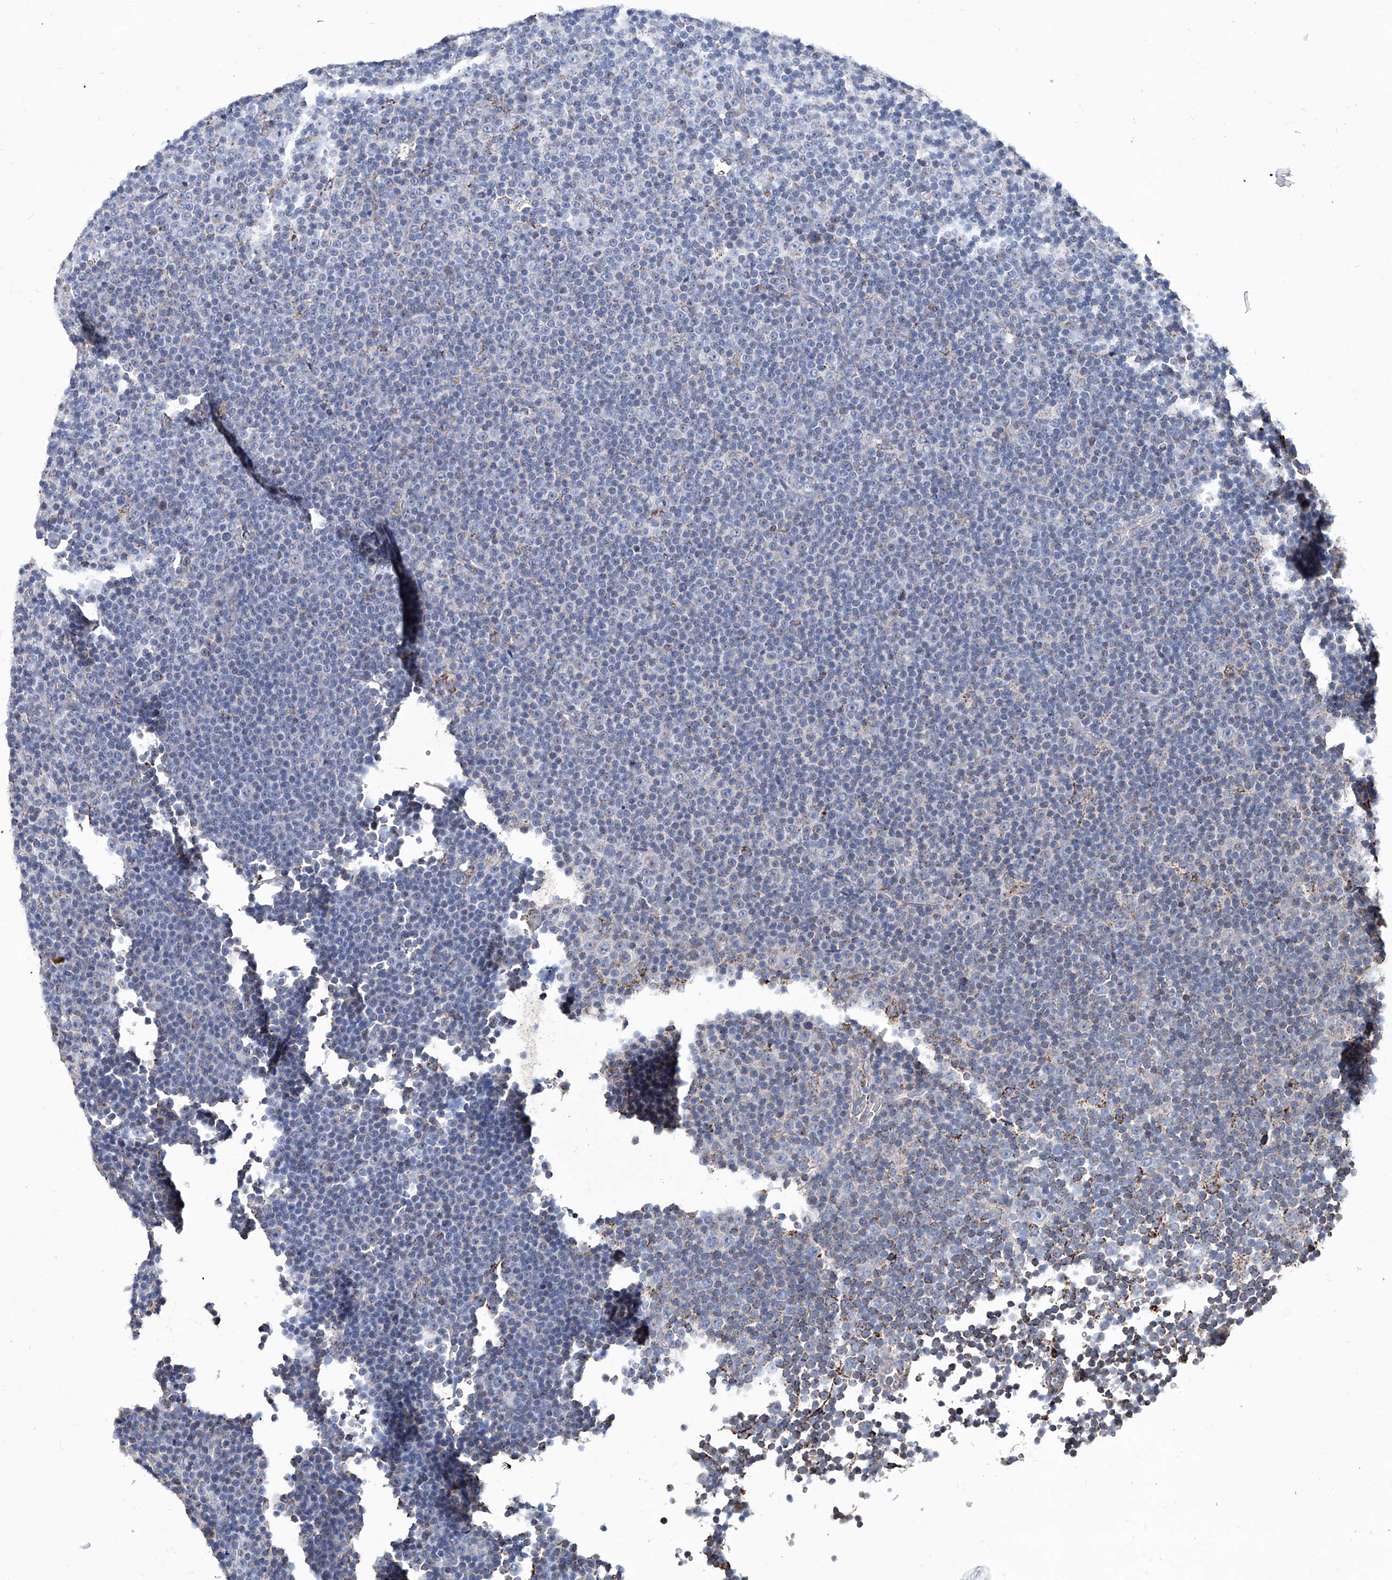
{"staining": {"intensity": "negative", "quantity": "none", "location": "none"}, "tissue": "lymphoma", "cell_type": "Tumor cells", "image_type": "cancer", "snomed": [{"axis": "morphology", "description": "Malignant lymphoma, non-Hodgkin's type, Low grade"}, {"axis": "topography", "description": "Lymph node"}], "caption": "High power microscopy micrograph of an immunohistochemistry micrograph of malignant lymphoma, non-Hodgkin's type (low-grade), revealing no significant expression in tumor cells. (Stains: DAB immunohistochemistry (IHC) with hematoxylin counter stain, Microscopy: brightfield microscopy at high magnification).", "gene": "NHS", "patient": {"sex": "female", "age": 67}}